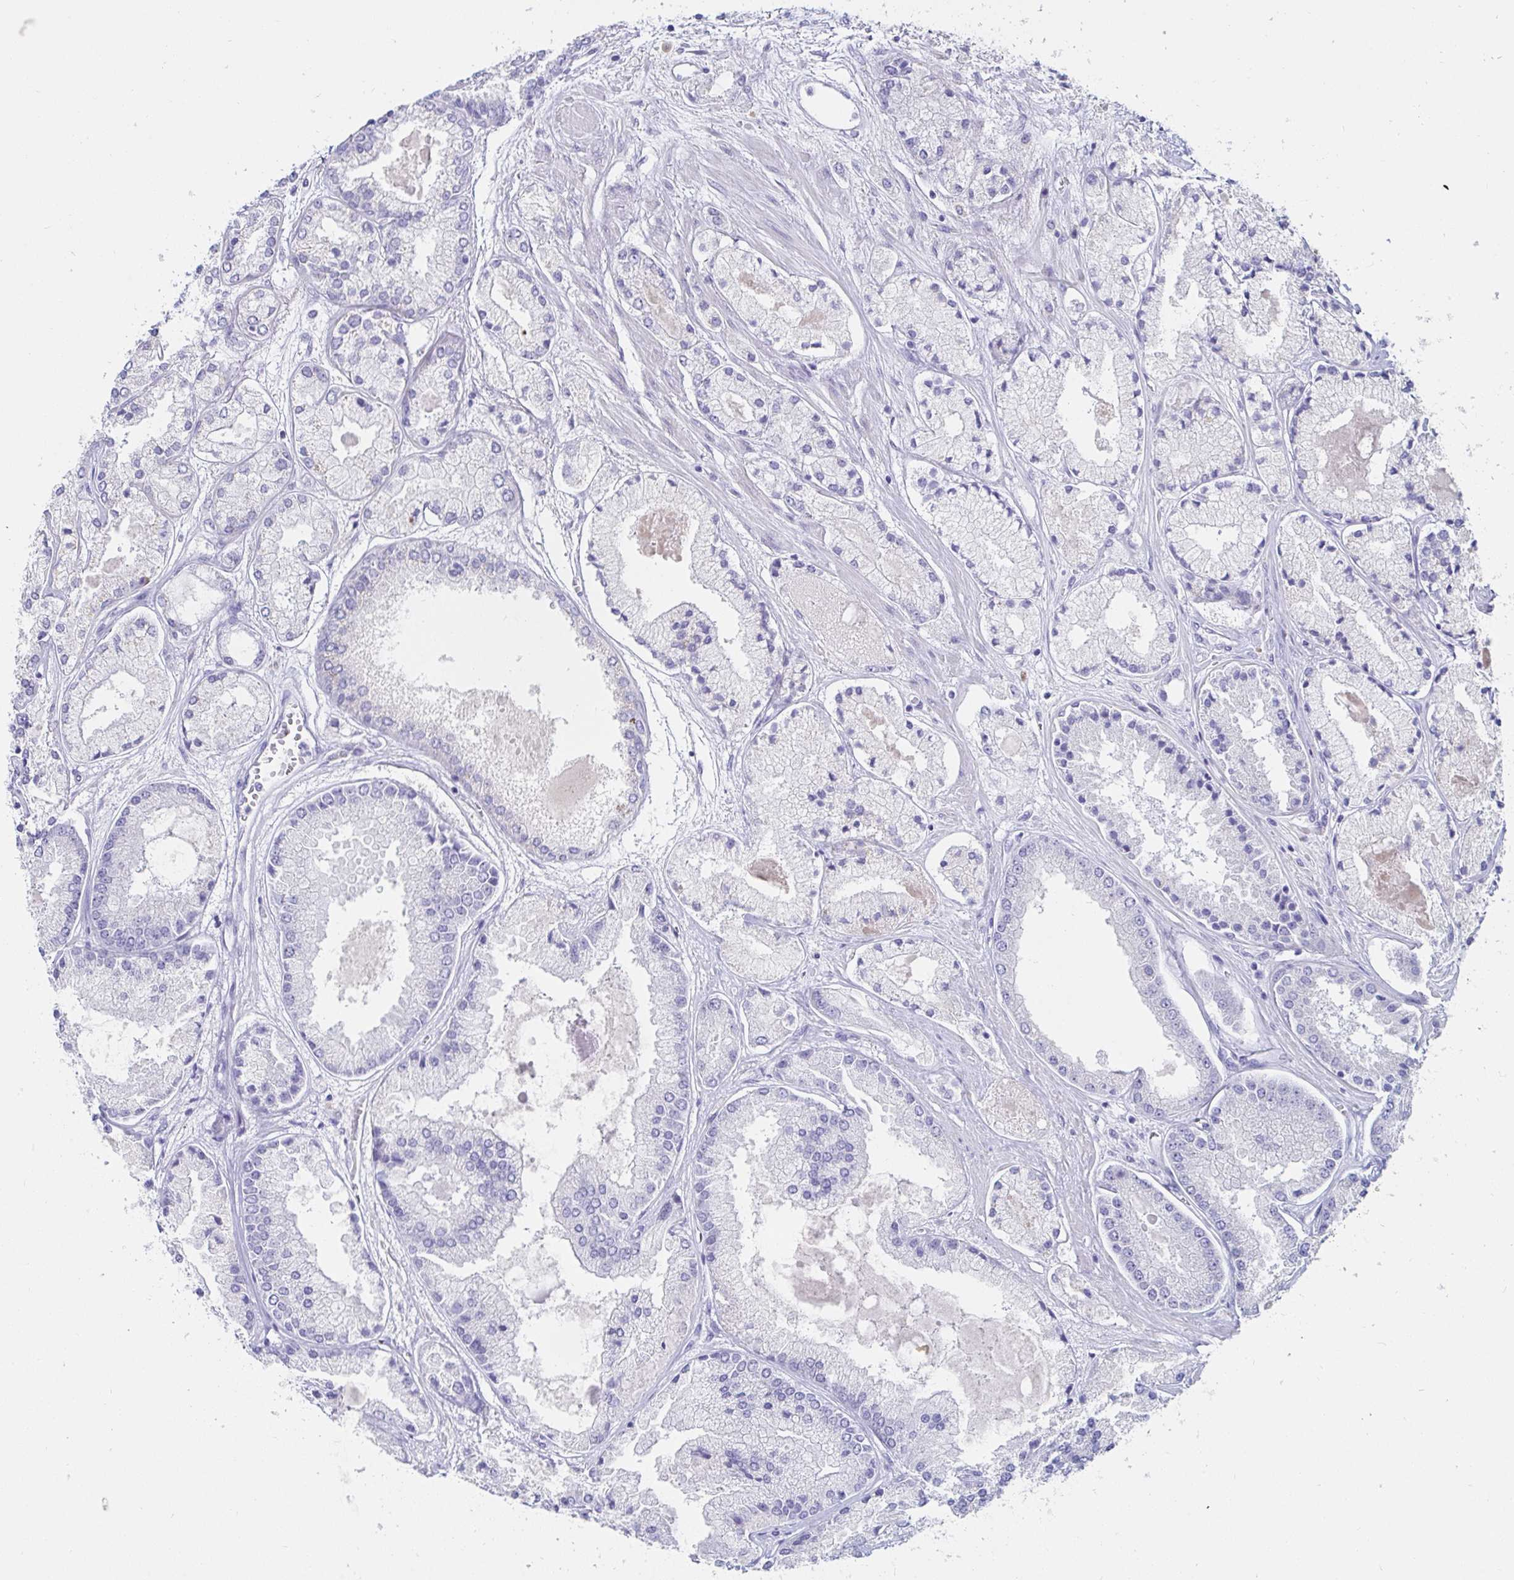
{"staining": {"intensity": "negative", "quantity": "none", "location": "none"}, "tissue": "prostate cancer", "cell_type": "Tumor cells", "image_type": "cancer", "snomed": [{"axis": "morphology", "description": "Adenocarcinoma, High grade"}, {"axis": "topography", "description": "Prostate"}], "caption": "A histopathology image of prostate high-grade adenocarcinoma stained for a protein displays no brown staining in tumor cells.", "gene": "C4orf17", "patient": {"sex": "male", "age": 67}}